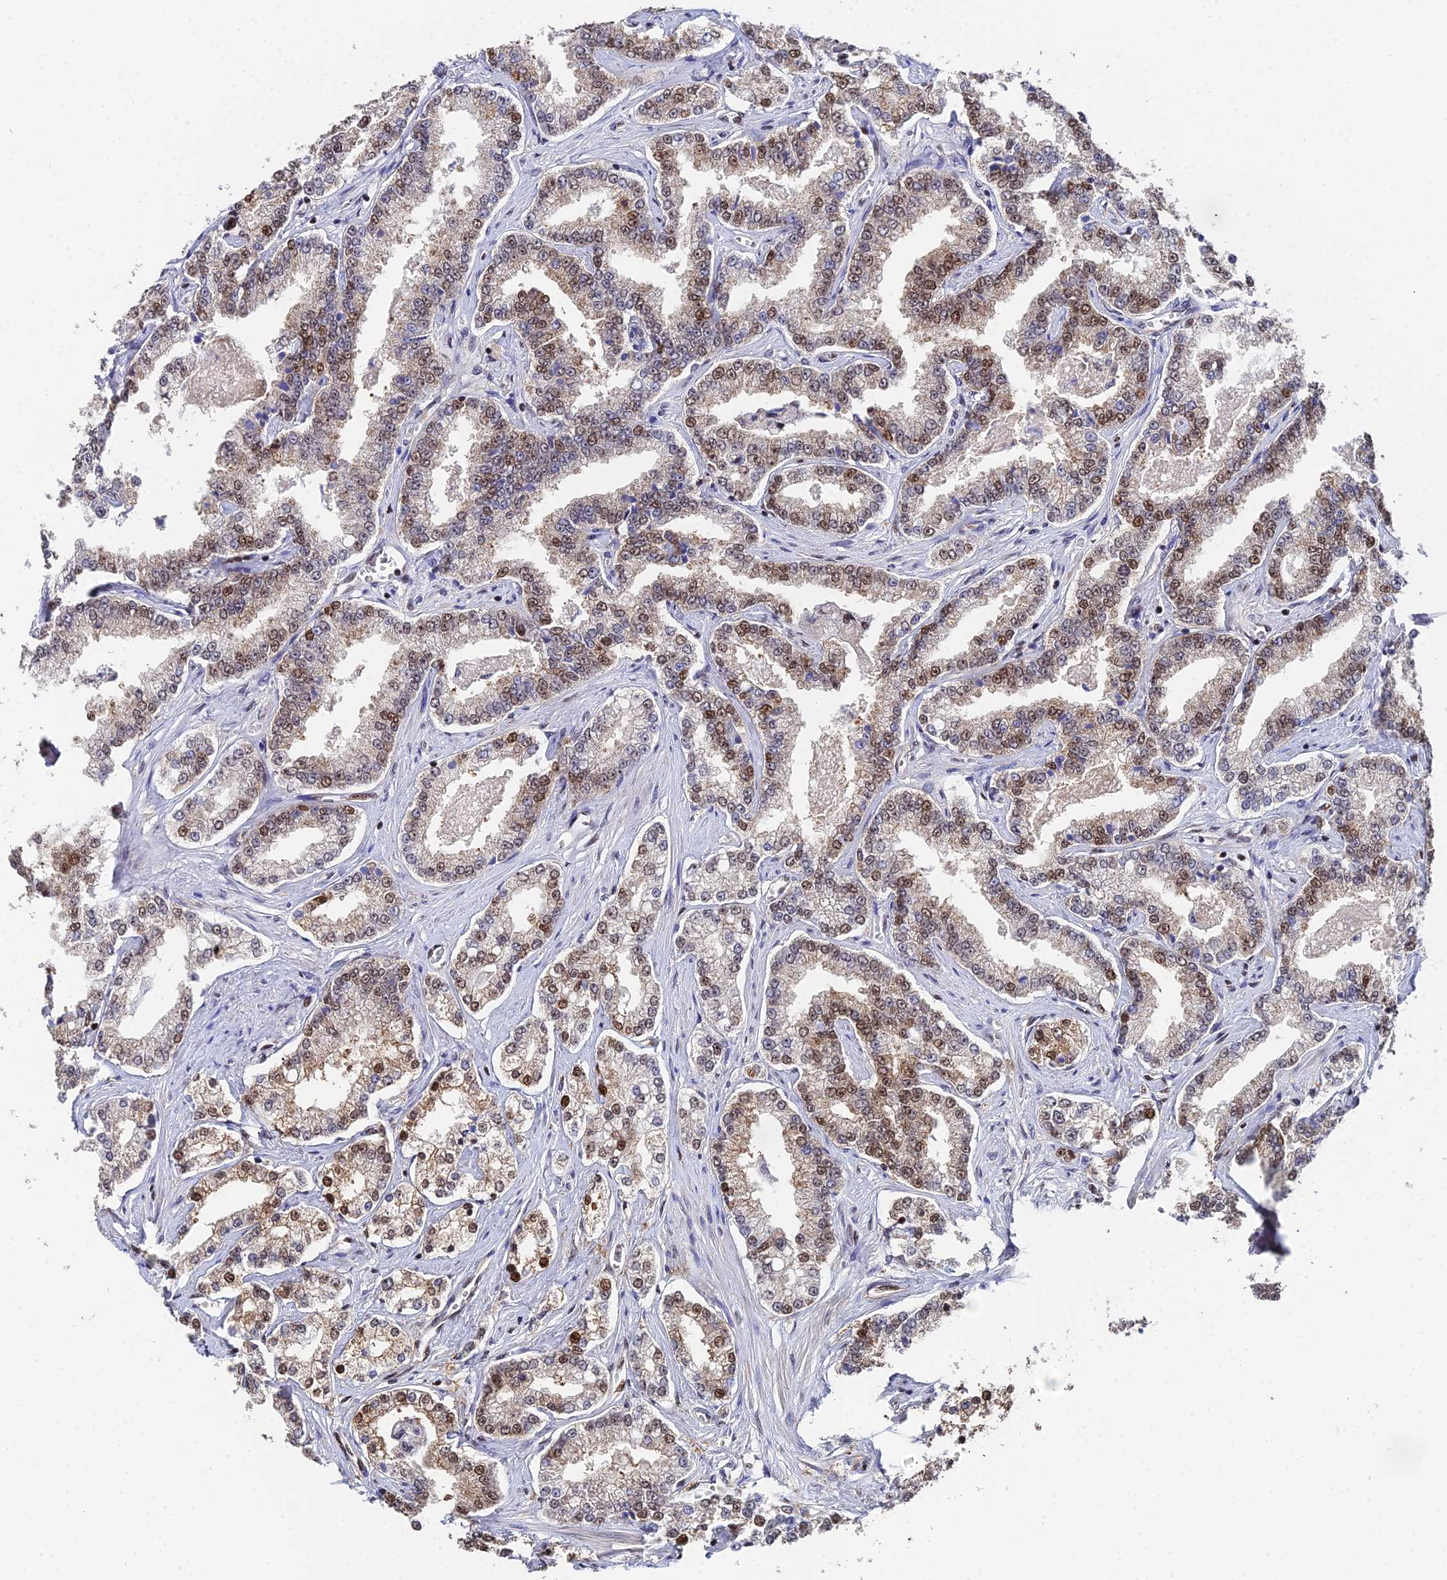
{"staining": {"intensity": "moderate", "quantity": ">75%", "location": "cytoplasmic/membranous,nuclear"}, "tissue": "prostate cancer", "cell_type": "Tumor cells", "image_type": "cancer", "snomed": [{"axis": "morphology", "description": "Normal tissue, NOS"}, {"axis": "morphology", "description": "Adenocarcinoma, High grade"}, {"axis": "topography", "description": "Prostate"}], "caption": "Prostate cancer (high-grade adenocarcinoma) tissue reveals moderate cytoplasmic/membranous and nuclear staining in about >75% of tumor cells (IHC, brightfield microscopy, high magnification).", "gene": "TIFA", "patient": {"sex": "male", "age": 83}}